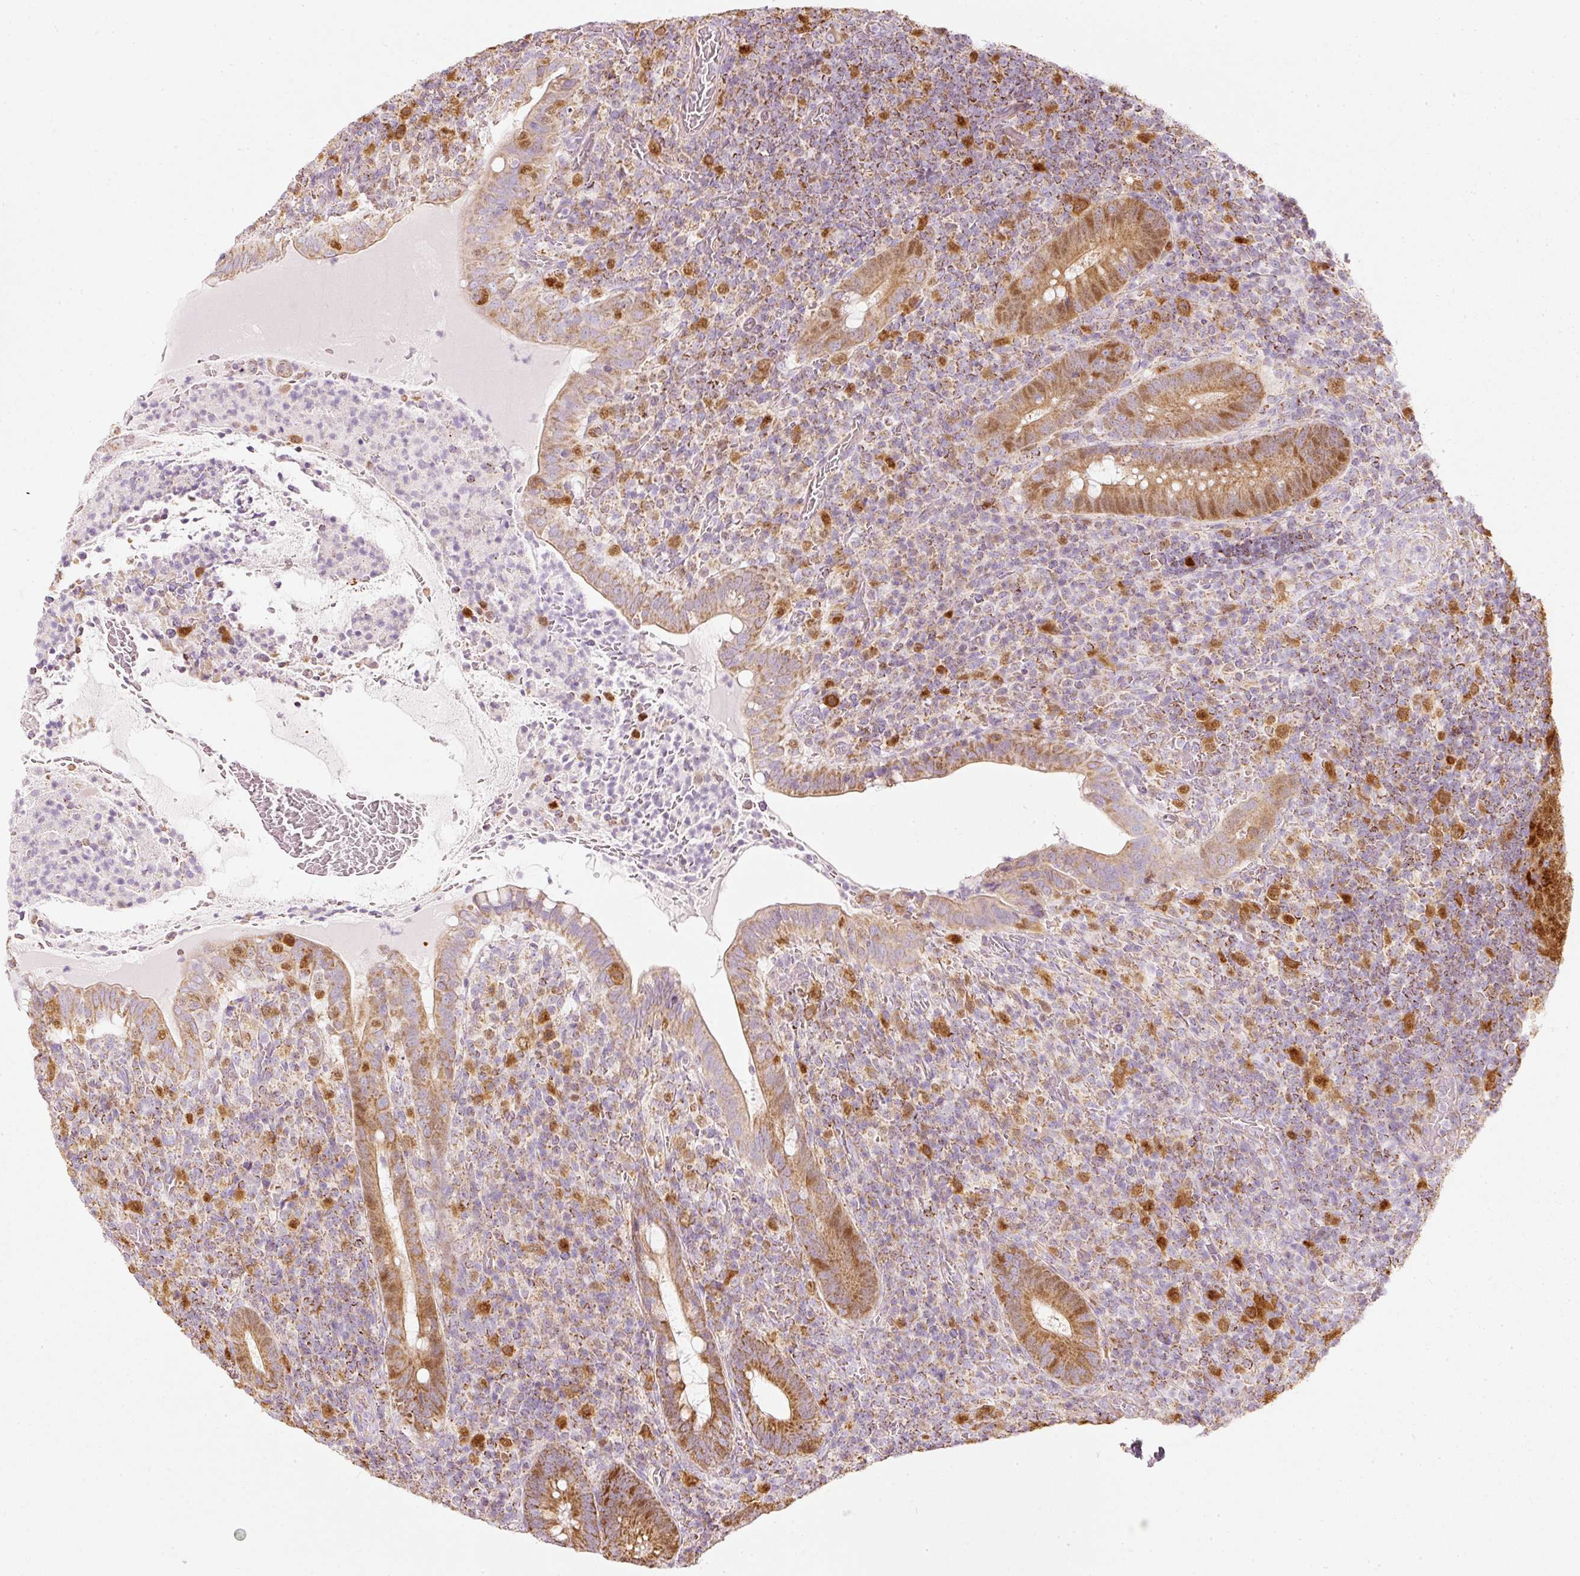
{"staining": {"intensity": "moderate", "quantity": ">75%", "location": "cytoplasmic/membranous,nuclear"}, "tissue": "appendix", "cell_type": "Glandular cells", "image_type": "normal", "snomed": [{"axis": "morphology", "description": "Normal tissue, NOS"}, {"axis": "topography", "description": "Appendix"}], "caption": "Protein staining of benign appendix reveals moderate cytoplasmic/membranous,nuclear positivity in about >75% of glandular cells.", "gene": "DUT", "patient": {"sex": "female", "age": 43}}